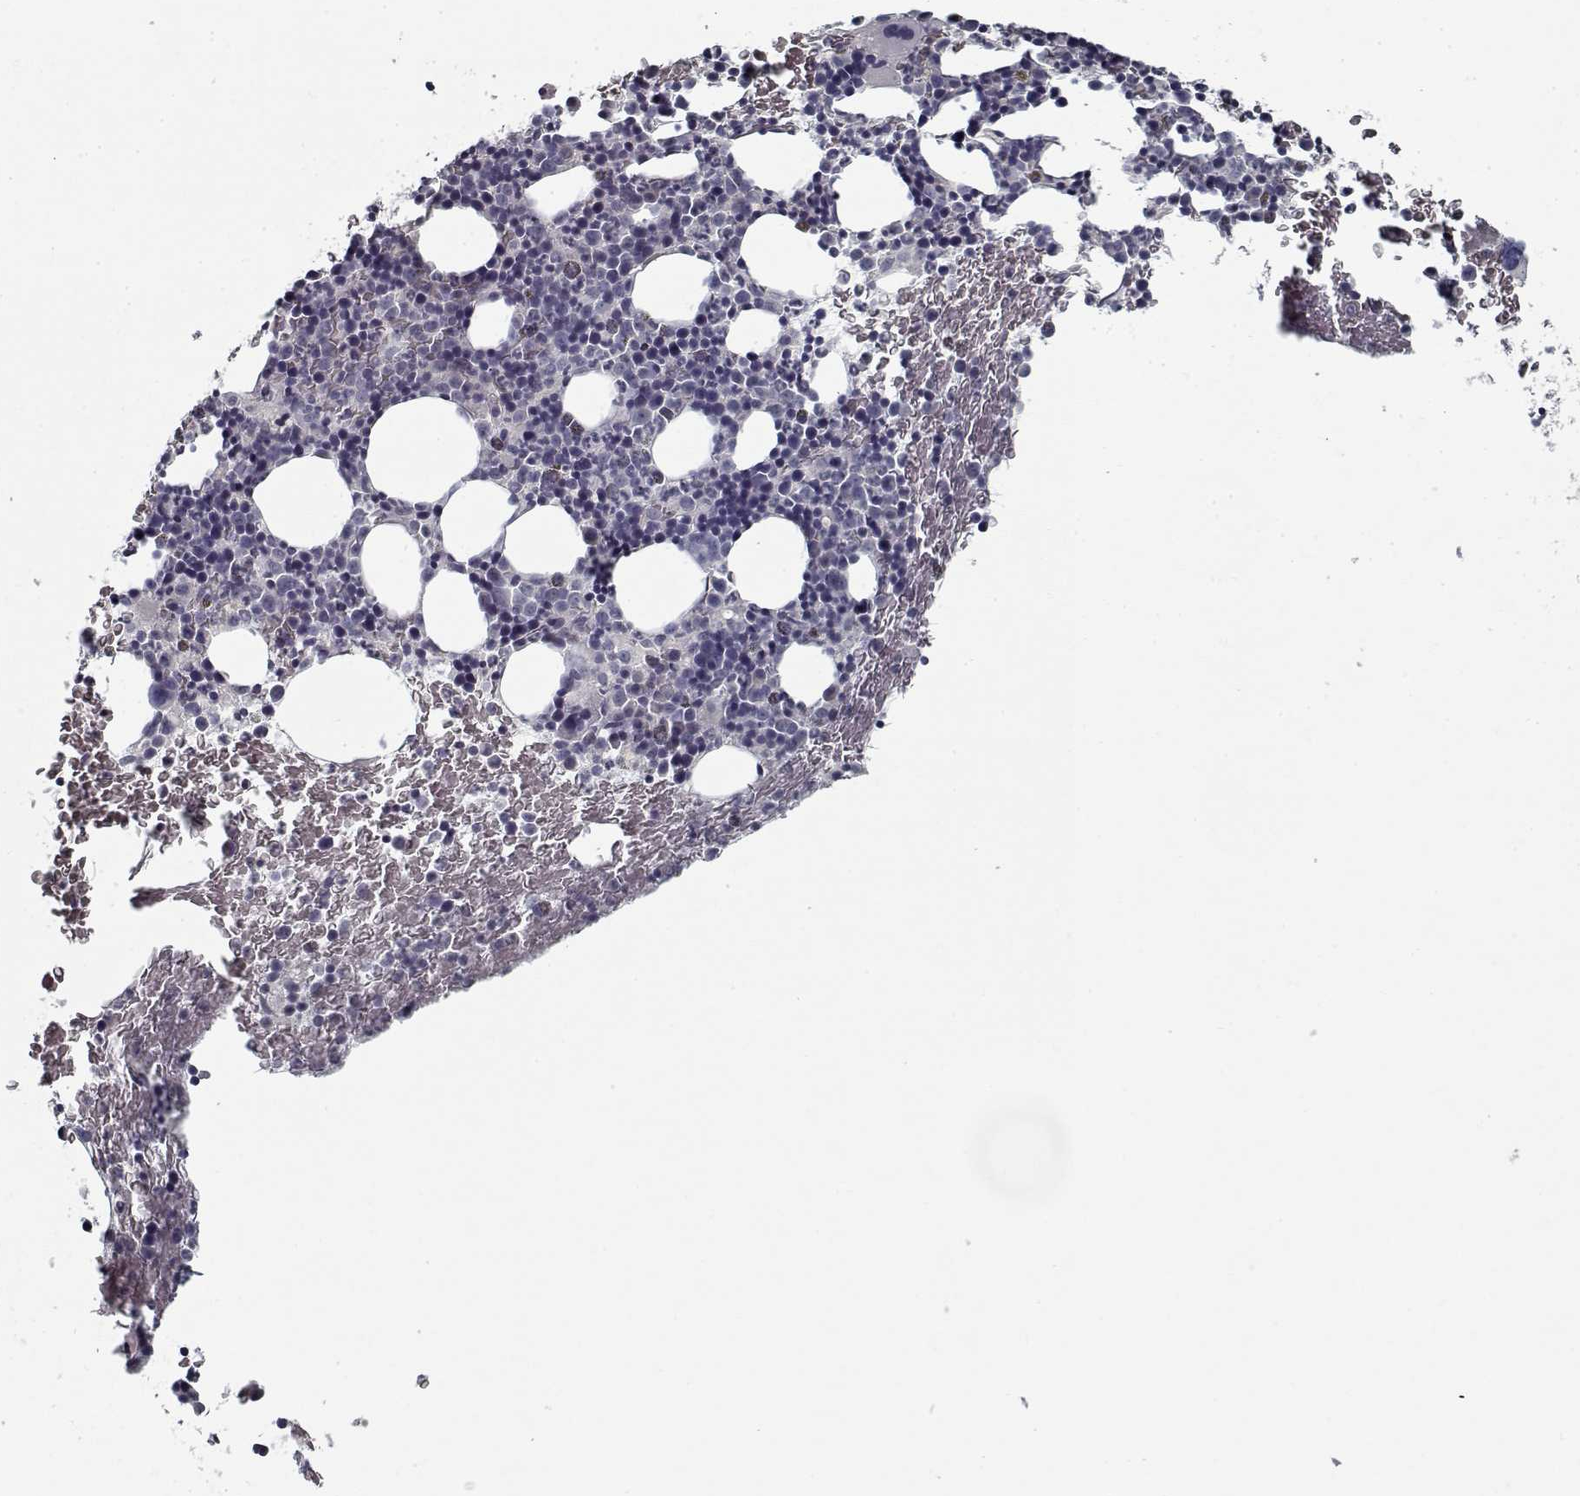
{"staining": {"intensity": "negative", "quantity": "none", "location": "none"}, "tissue": "bone marrow", "cell_type": "Hematopoietic cells", "image_type": "normal", "snomed": [{"axis": "morphology", "description": "Normal tissue, NOS"}, {"axis": "topography", "description": "Bone marrow"}], "caption": "This is a histopathology image of immunohistochemistry (IHC) staining of unremarkable bone marrow, which shows no positivity in hematopoietic cells.", "gene": "GAD2", "patient": {"sex": "male", "age": 72}}